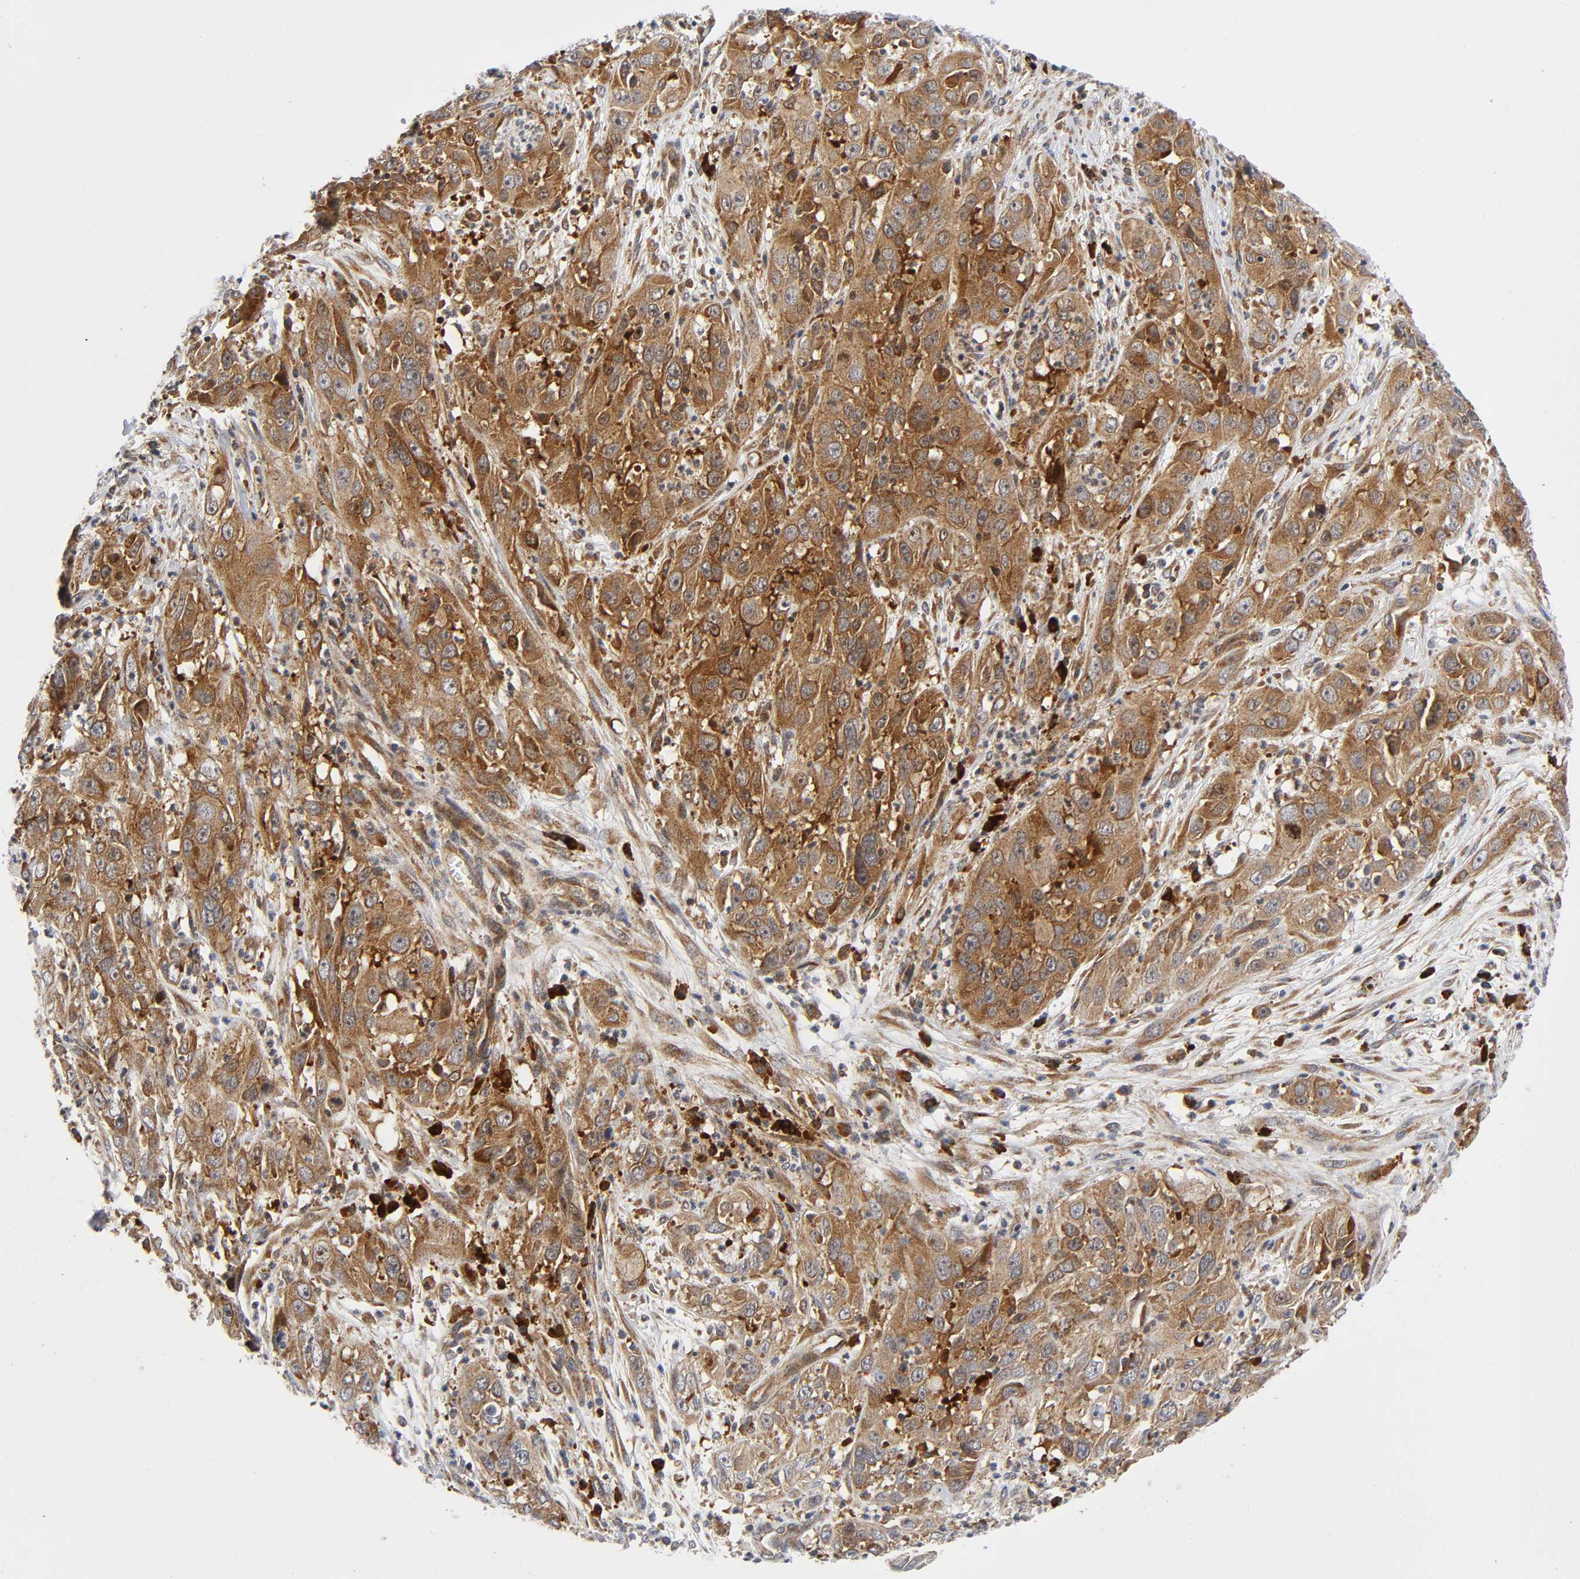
{"staining": {"intensity": "moderate", "quantity": ">75%", "location": "cytoplasmic/membranous"}, "tissue": "cervical cancer", "cell_type": "Tumor cells", "image_type": "cancer", "snomed": [{"axis": "morphology", "description": "Squamous cell carcinoma, NOS"}, {"axis": "topography", "description": "Cervix"}], "caption": "There is medium levels of moderate cytoplasmic/membranous positivity in tumor cells of squamous cell carcinoma (cervical), as demonstrated by immunohistochemical staining (brown color).", "gene": "EIF5", "patient": {"sex": "female", "age": 32}}